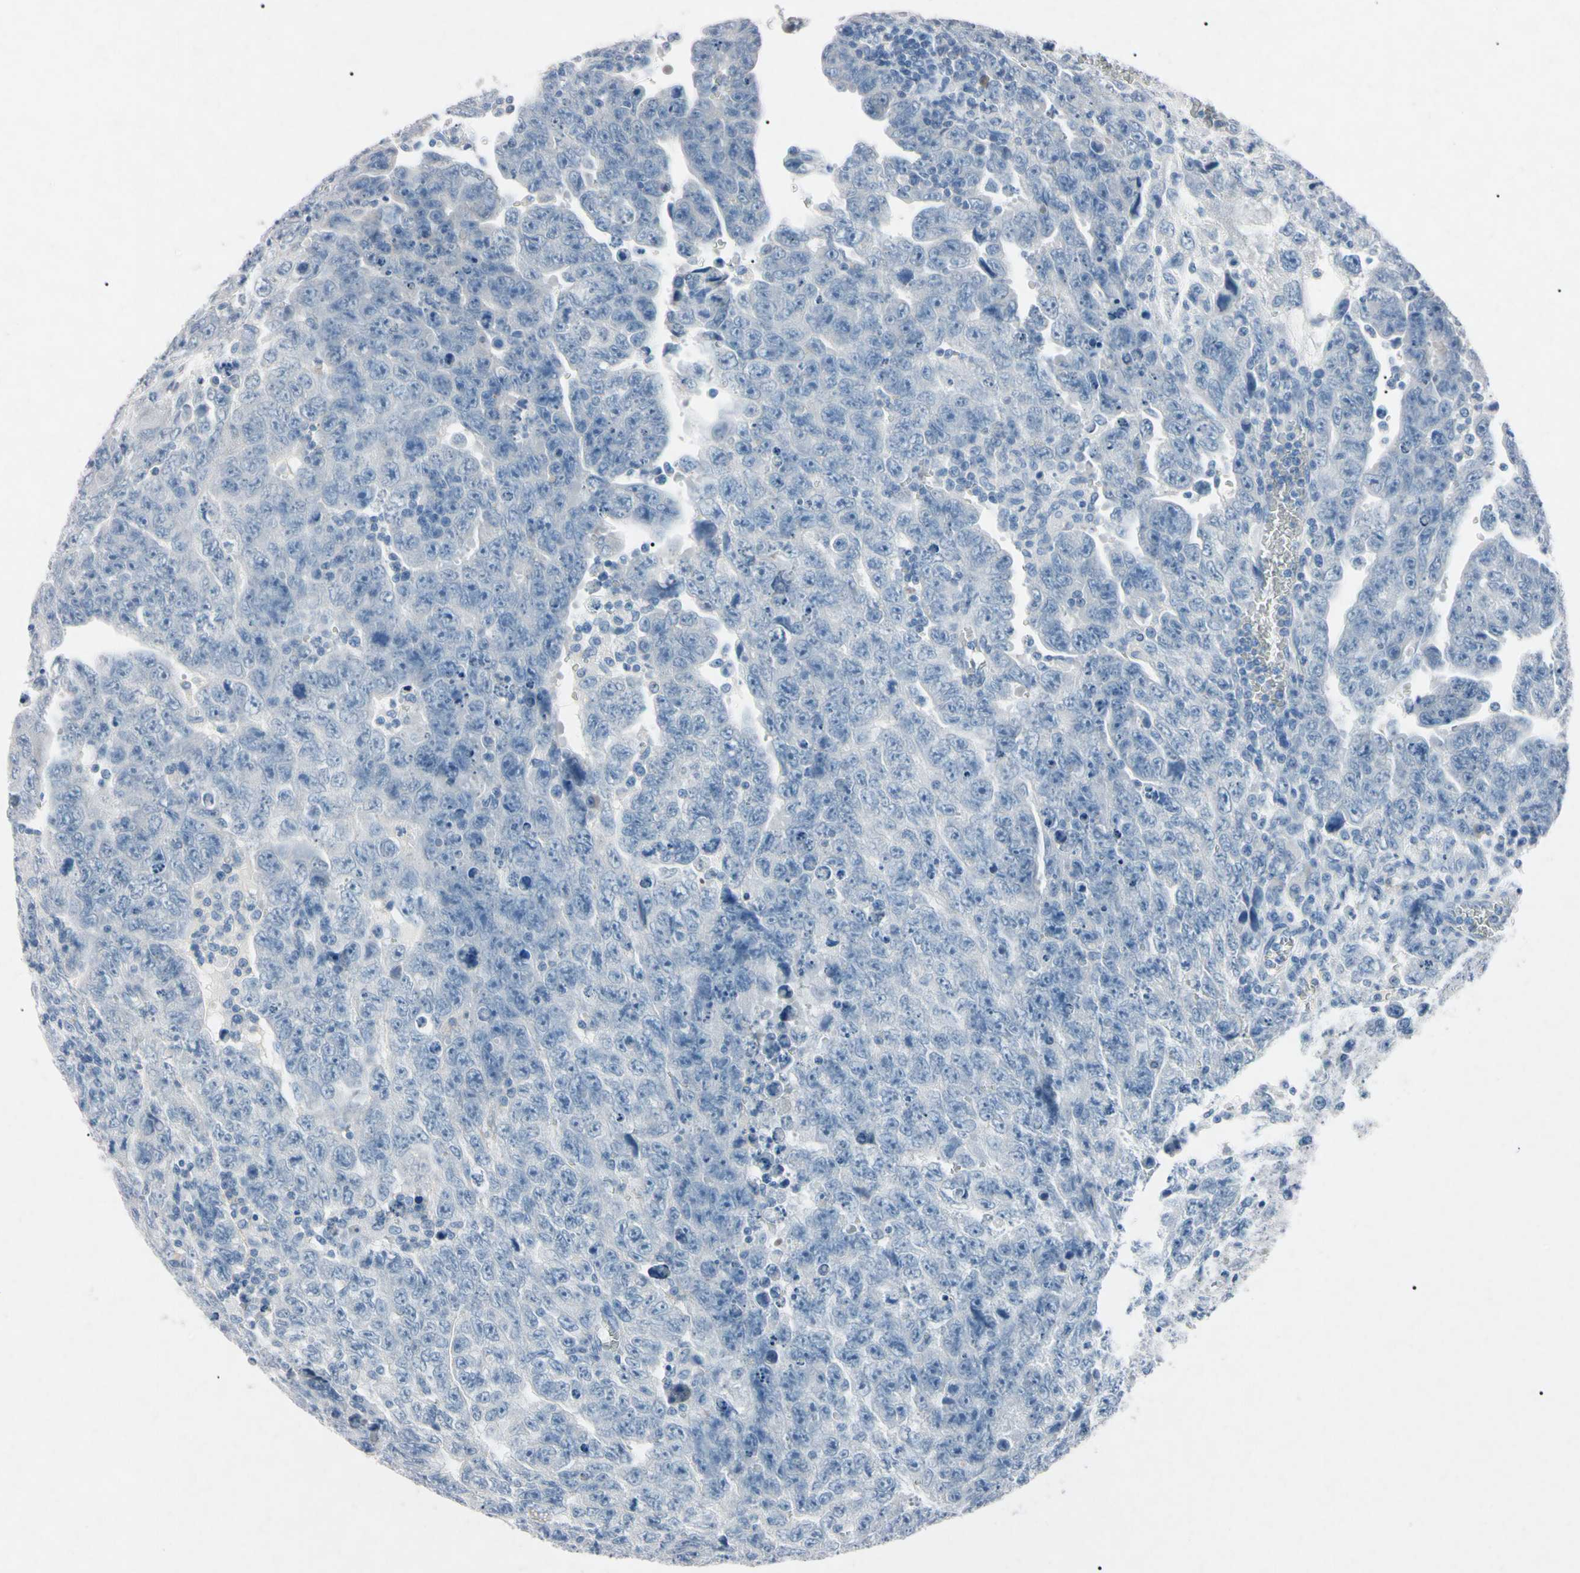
{"staining": {"intensity": "negative", "quantity": "none", "location": "none"}, "tissue": "testis cancer", "cell_type": "Tumor cells", "image_type": "cancer", "snomed": [{"axis": "morphology", "description": "Carcinoma, Embryonal, NOS"}, {"axis": "topography", "description": "Testis"}], "caption": "Histopathology image shows no significant protein positivity in tumor cells of testis cancer. (Stains: DAB (3,3'-diaminobenzidine) immunohistochemistry with hematoxylin counter stain, Microscopy: brightfield microscopy at high magnification).", "gene": "ELN", "patient": {"sex": "male", "age": 28}}